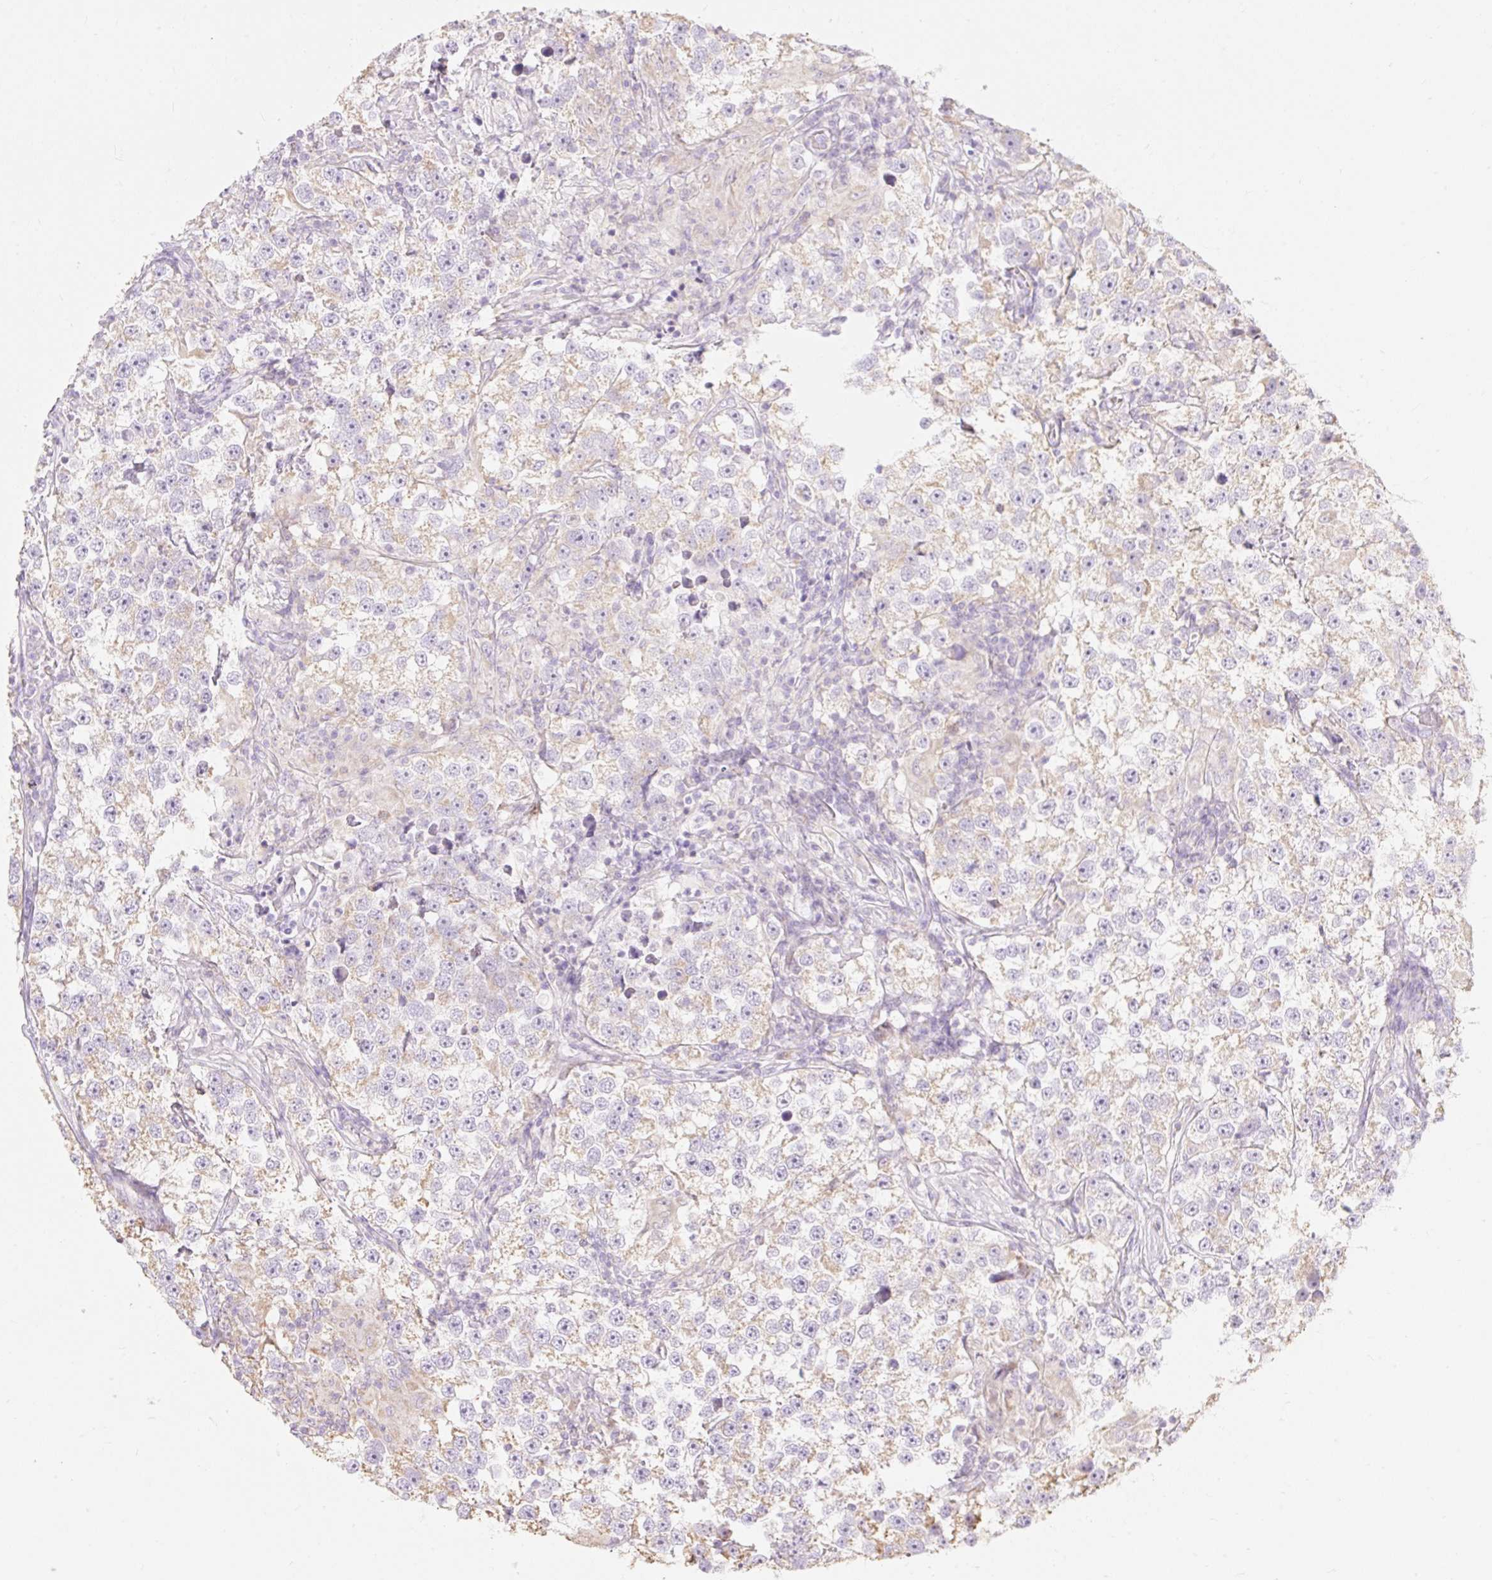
{"staining": {"intensity": "weak", "quantity": "25%-75%", "location": "cytoplasmic/membranous"}, "tissue": "testis cancer", "cell_type": "Tumor cells", "image_type": "cancer", "snomed": [{"axis": "morphology", "description": "Seminoma, NOS"}, {"axis": "topography", "description": "Testis"}], "caption": "High-power microscopy captured an immunohistochemistry (IHC) image of testis seminoma, revealing weak cytoplasmic/membranous positivity in about 25%-75% of tumor cells. (brown staining indicates protein expression, while blue staining denotes nuclei).", "gene": "DHX35", "patient": {"sex": "male", "age": 46}}